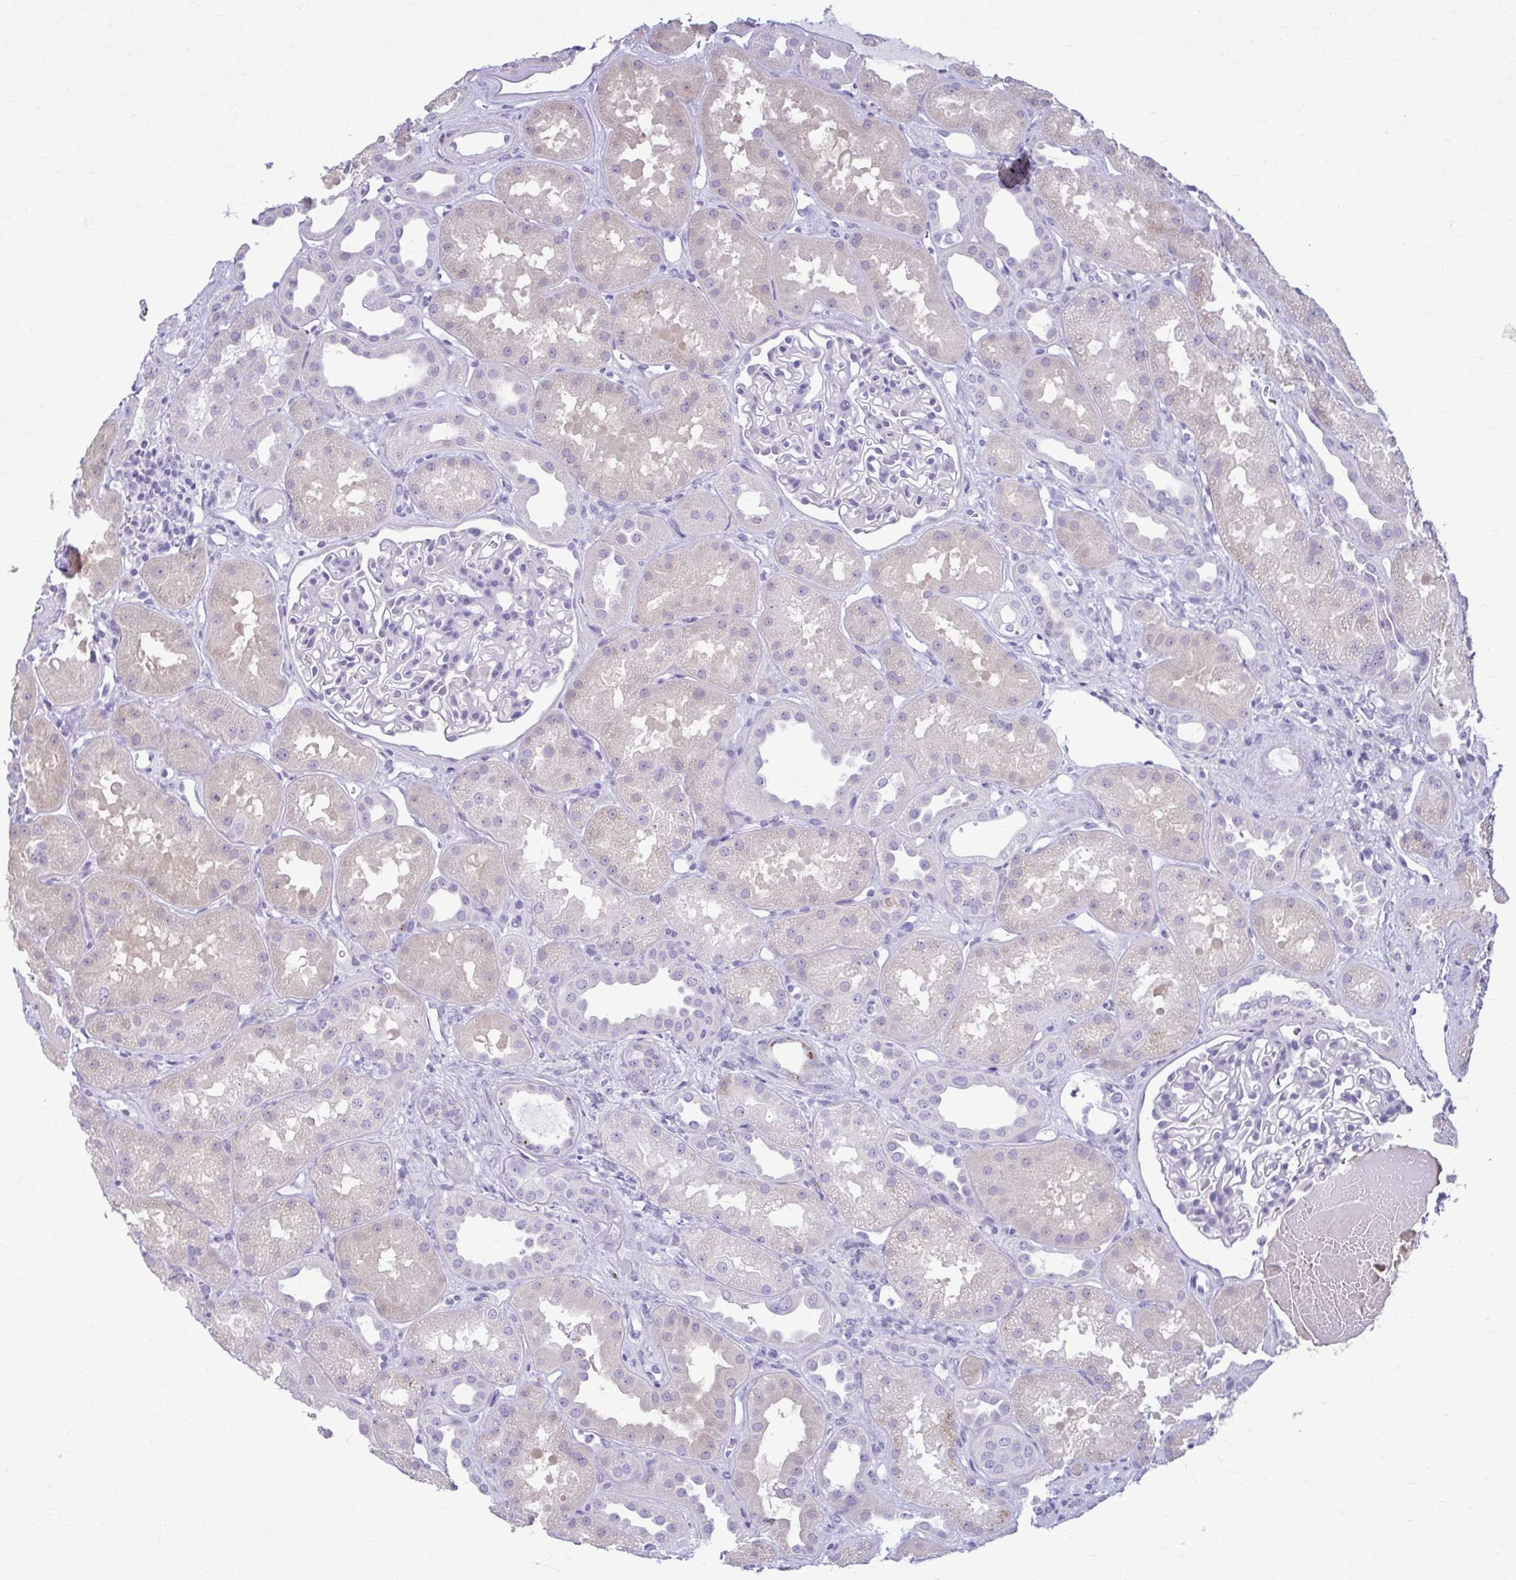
{"staining": {"intensity": "negative", "quantity": "none", "location": "none"}, "tissue": "kidney", "cell_type": "Cells in glomeruli", "image_type": "normal", "snomed": [{"axis": "morphology", "description": "Normal tissue, NOS"}, {"axis": "topography", "description": "Kidney"}], "caption": "Cells in glomeruli show no significant expression in benign kidney. (Stains: DAB (3,3'-diaminobenzidine) immunohistochemistry with hematoxylin counter stain, Microscopy: brightfield microscopy at high magnification).", "gene": "SERPINI1", "patient": {"sex": "male", "age": 61}}